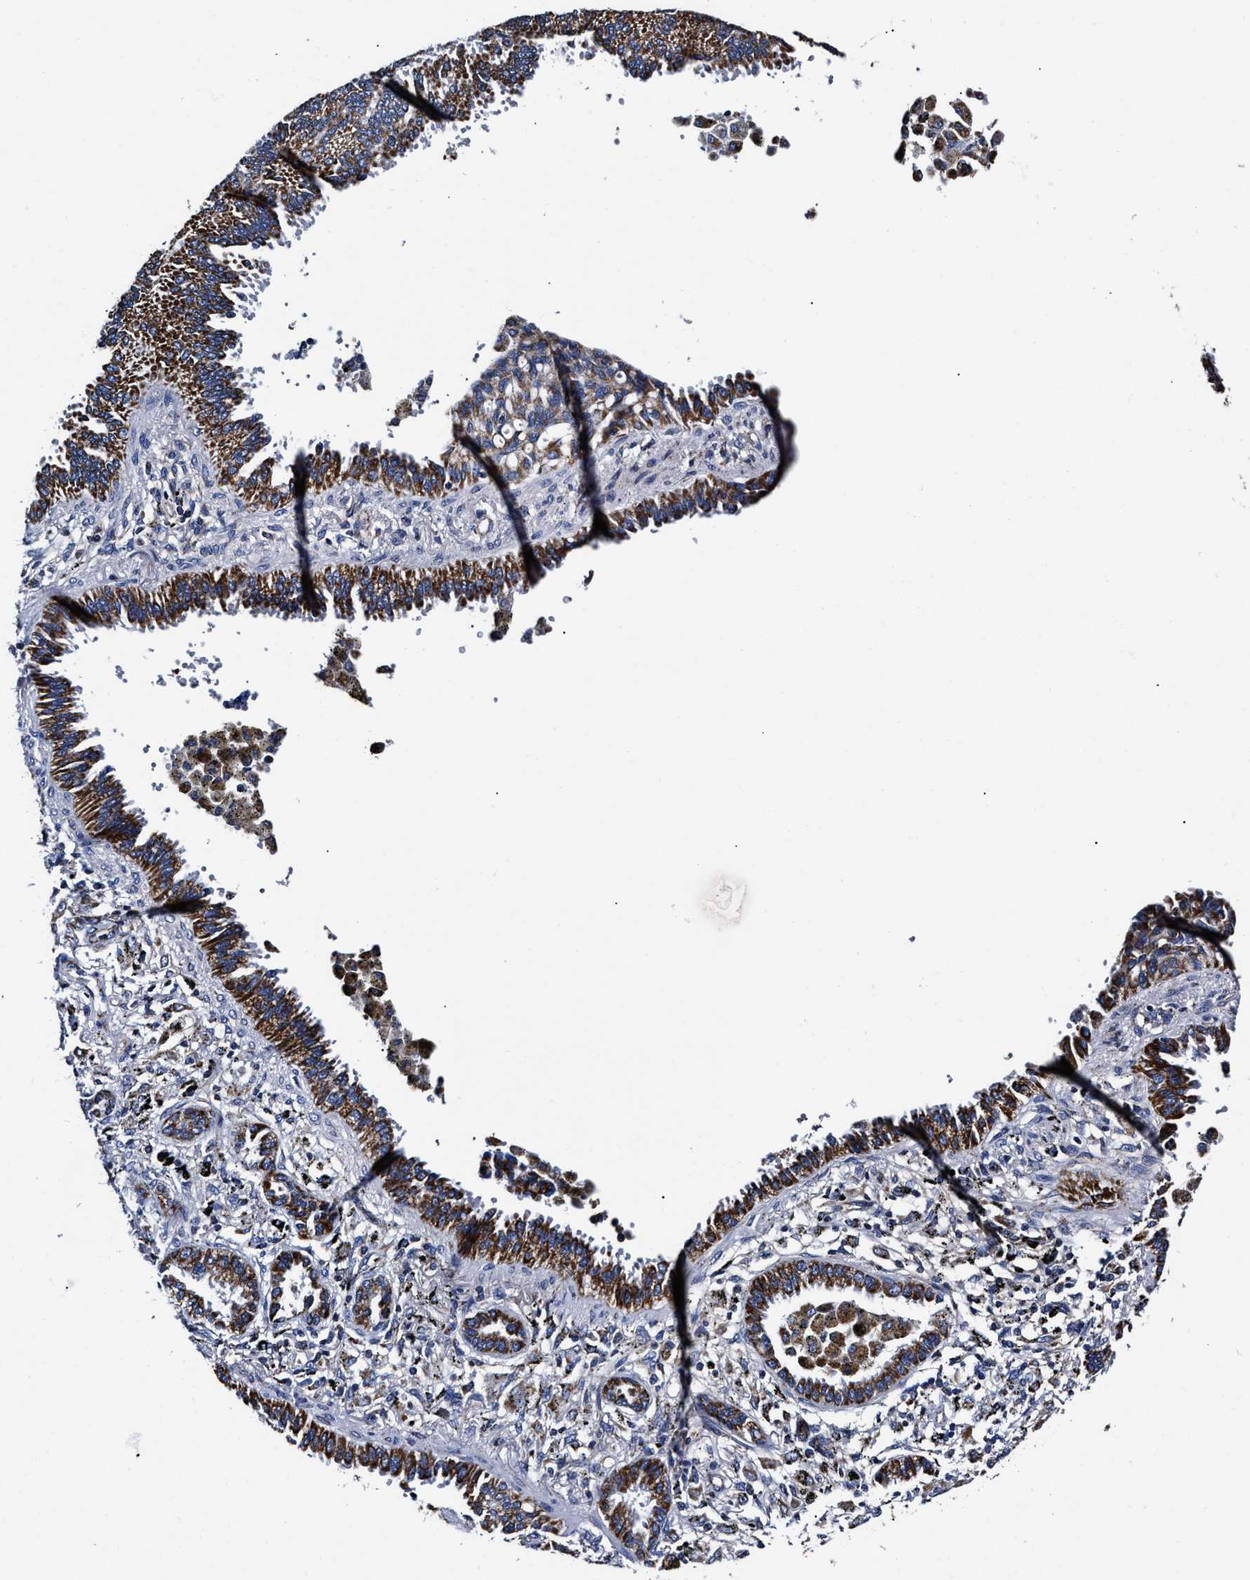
{"staining": {"intensity": "moderate", "quantity": ">75%", "location": "cytoplasmic/membranous"}, "tissue": "lung cancer", "cell_type": "Tumor cells", "image_type": "cancer", "snomed": [{"axis": "morphology", "description": "Normal tissue, NOS"}, {"axis": "morphology", "description": "Adenocarcinoma, NOS"}, {"axis": "topography", "description": "Lung"}], "caption": "About >75% of tumor cells in lung cancer exhibit moderate cytoplasmic/membranous protein expression as visualized by brown immunohistochemical staining.", "gene": "HINT2", "patient": {"sex": "male", "age": 59}}